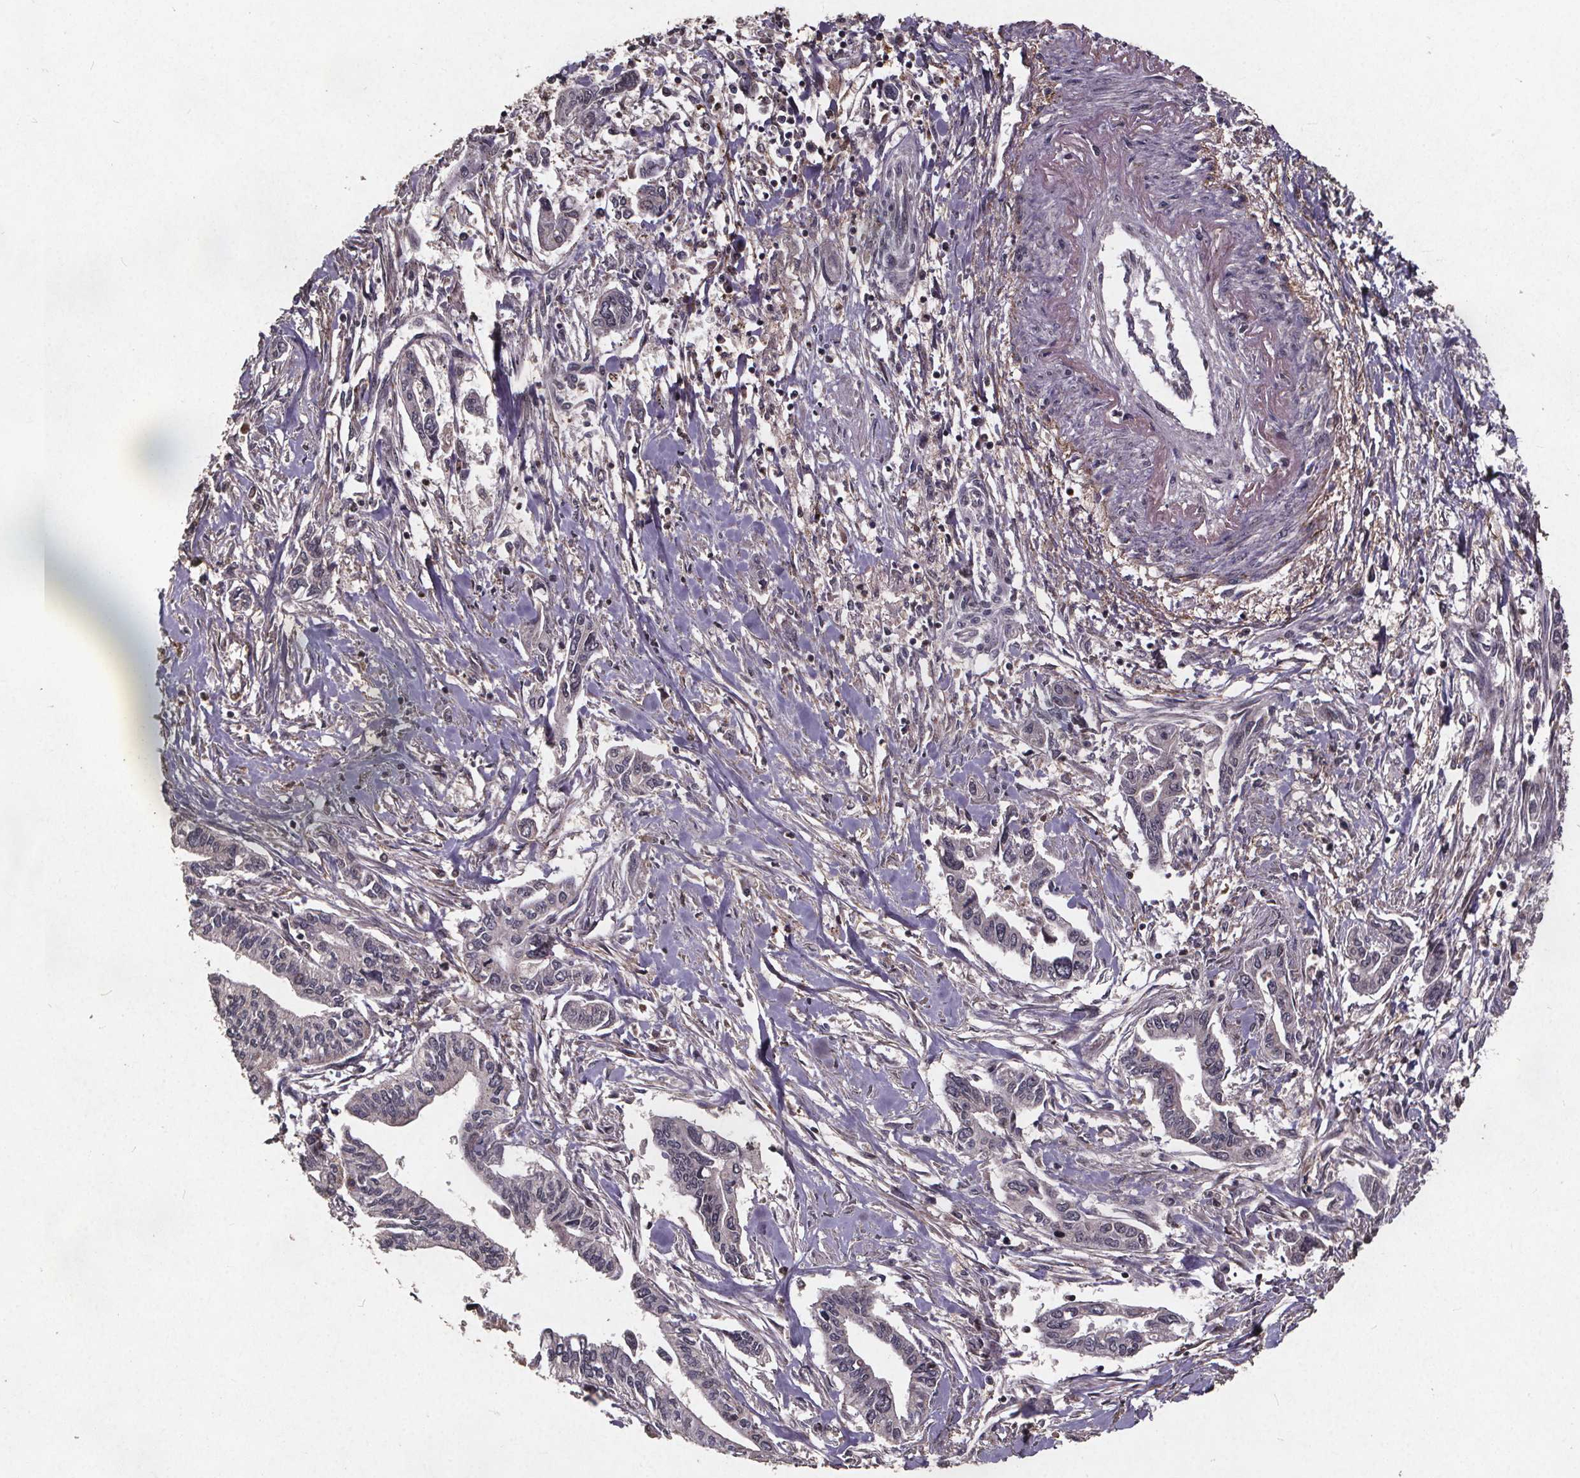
{"staining": {"intensity": "negative", "quantity": "none", "location": "none"}, "tissue": "pancreatic cancer", "cell_type": "Tumor cells", "image_type": "cancer", "snomed": [{"axis": "morphology", "description": "Adenocarcinoma, NOS"}, {"axis": "topography", "description": "Pancreas"}], "caption": "A histopathology image of human pancreatic cancer (adenocarcinoma) is negative for staining in tumor cells.", "gene": "GPX3", "patient": {"sex": "male", "age": 60}}